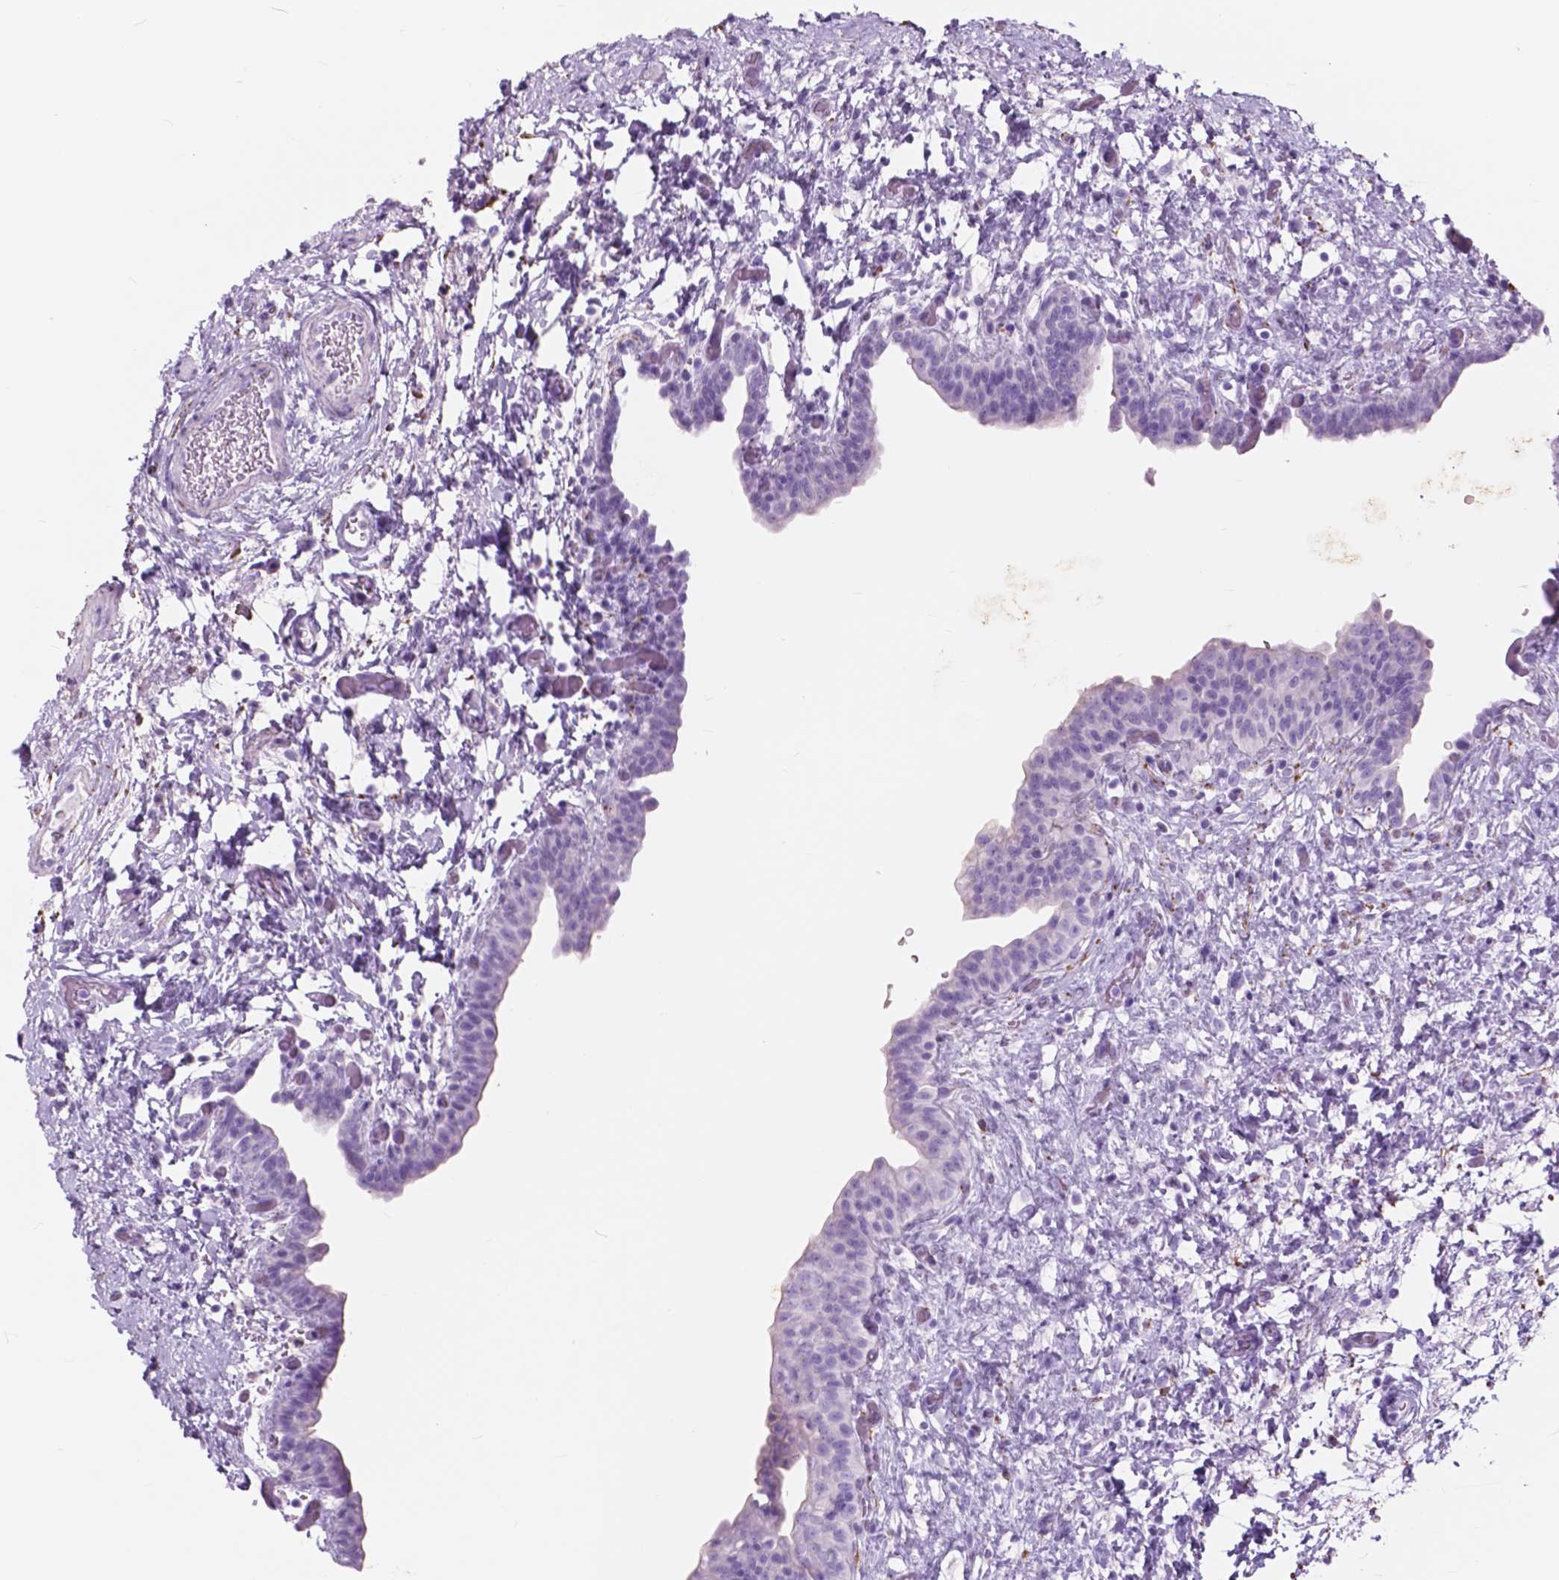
{"staining": {"intensity": "negative", "quantity": "none", "location": "none"}, "tissue": "urinary bladder", "cell_type": "Urothelial cells", "image_type": "normal", "snomed": [{"axis": "morphology", "description": "Normal tissue, NOS"}, {"axis": "topography", "description": "Urinary bladder"}], "caption": "High power microscopy micrograph of an immunohistochemistry (IHC) image of normal urinary bladder, revealing no significant staining in urothelial cells.", "gene": "FXYD2", "patient": {"sex": "male", "age": 69}}